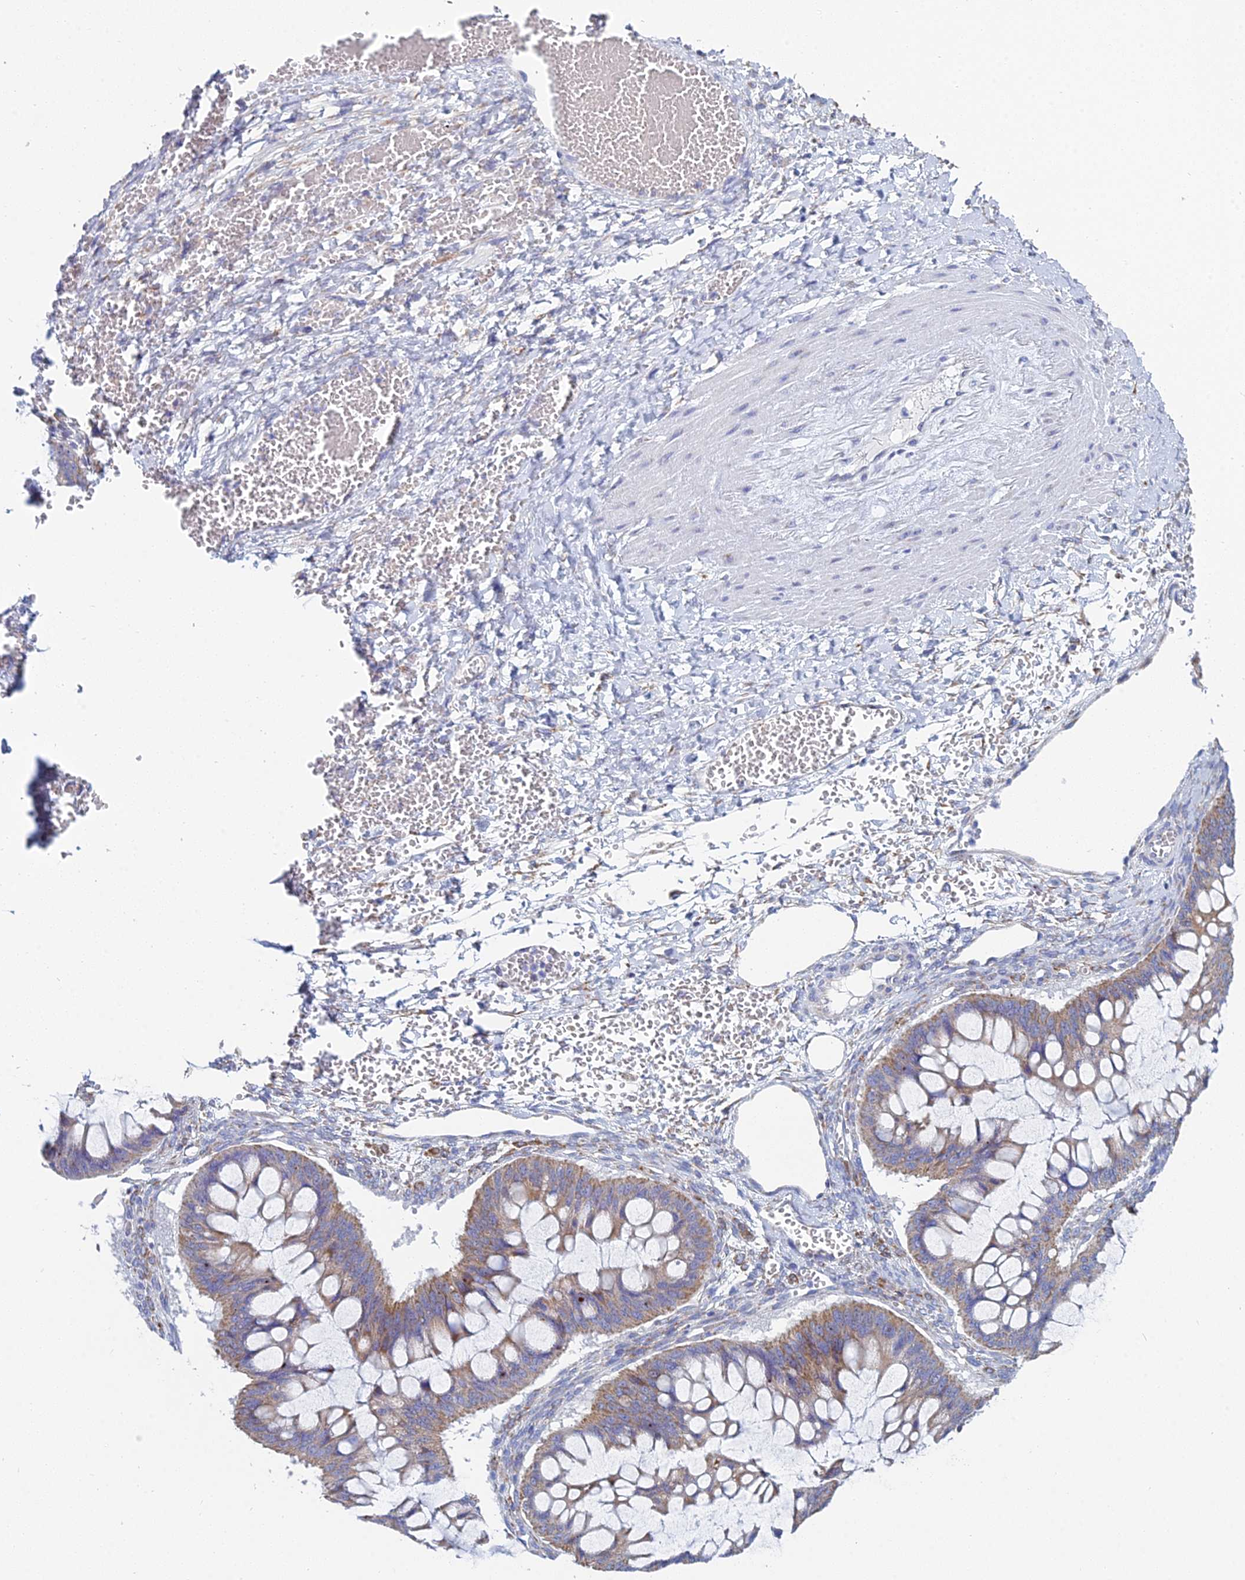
{"staining": {"intensity": "moderate", "quantity": ">75%", "location": "cytoplasmic/membranous"}, "tissue": "ovarian cancer", "cell_type": "Tumor cells", "image_type": "cancer", "snomed": [{"axis": "morphology", "description": "Cystadenocarcinoma, mucinous, NOS"}, {"axis": "topography", "description": "Ovary"}], "caption": "Protein expression analysis of ovarian cancer (mucinous cystadenocarcinoma) shows moderate cytoplasmic/membranous staining in approximately >75% of tumor cells.", "gene": "CRACR2B", "patient": {"sex": "female", "age": 73}}